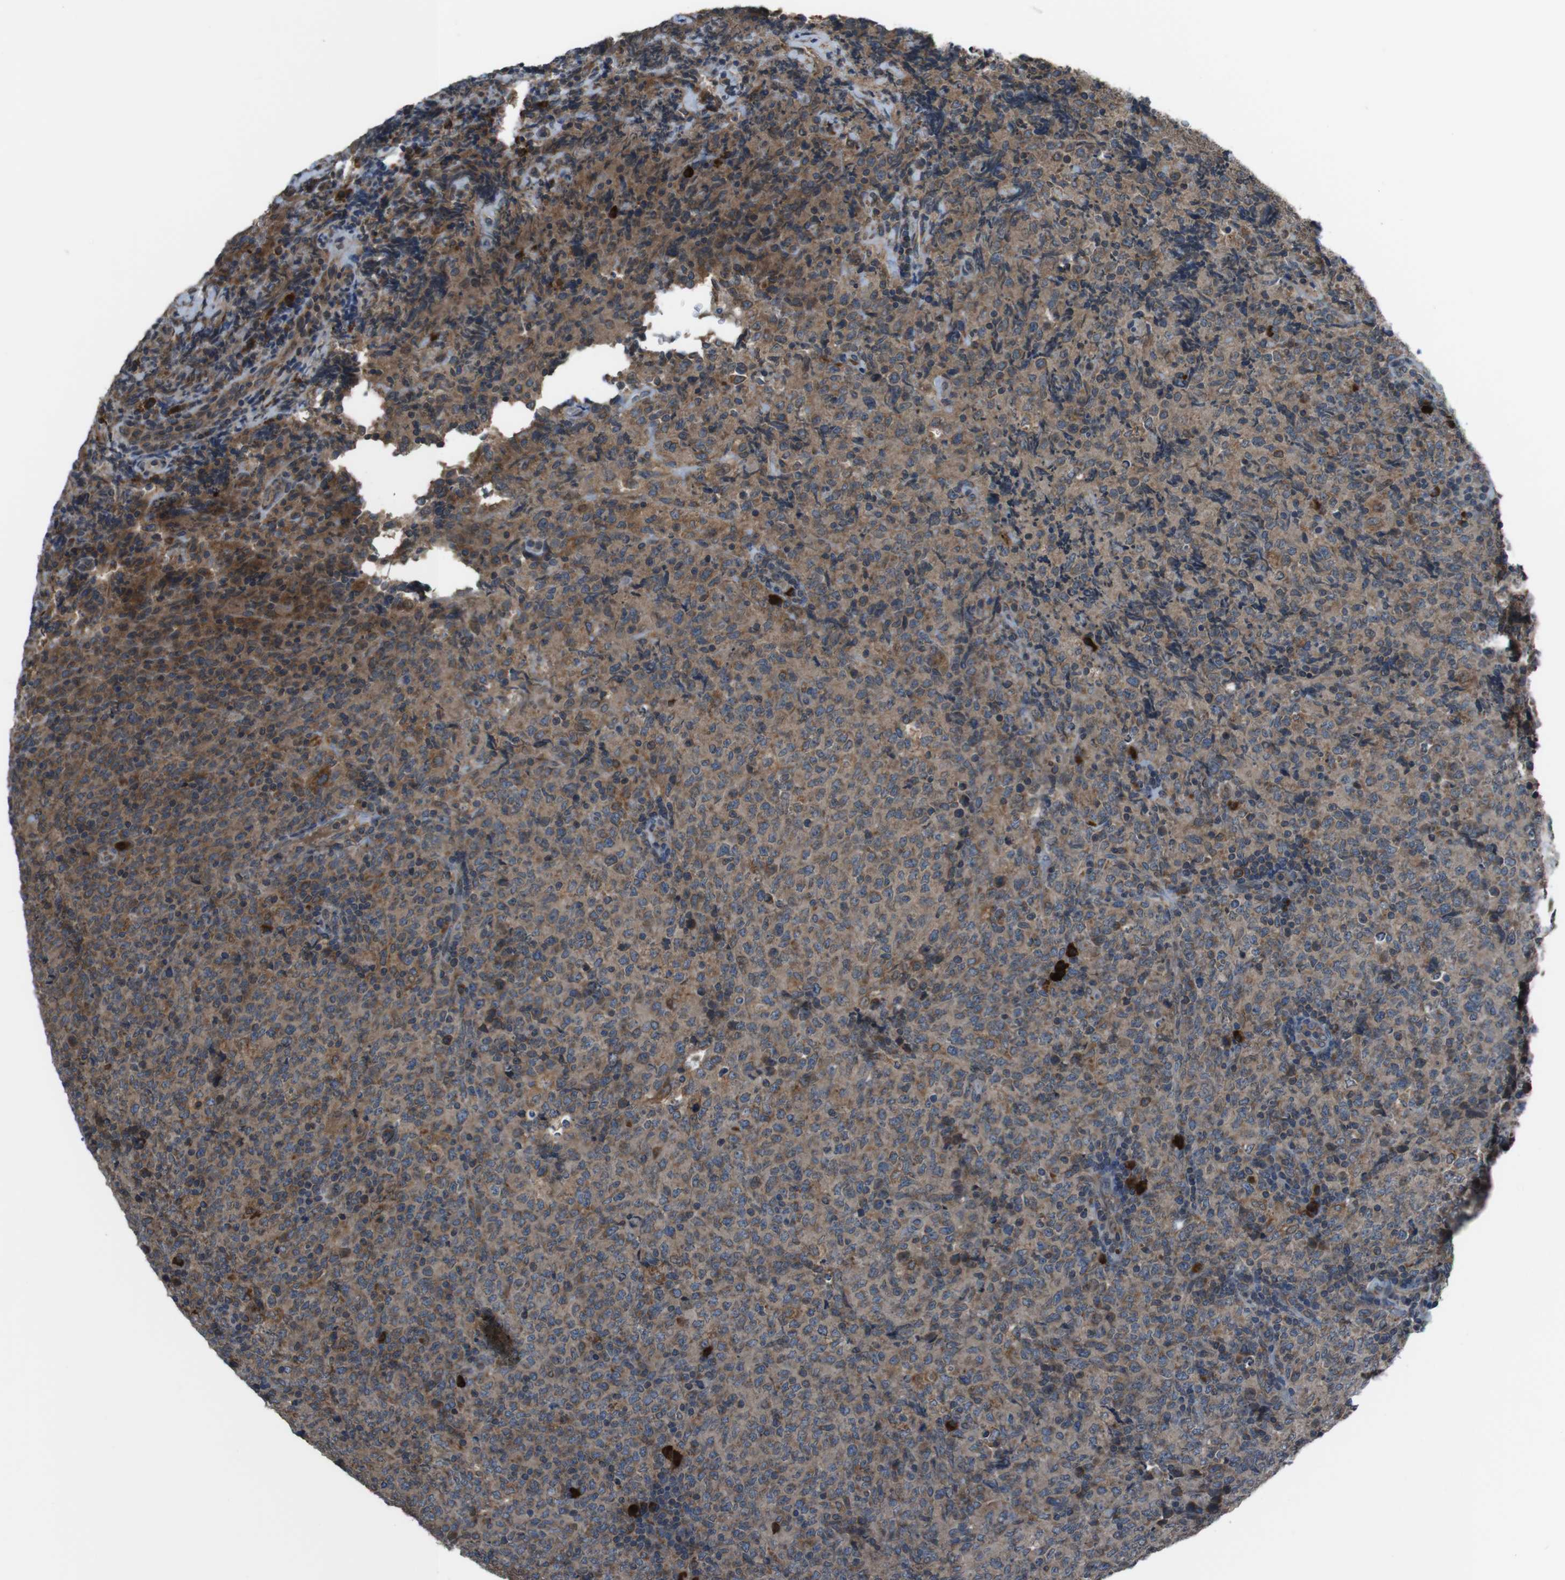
{"staining": {"intensity": "moderate", "quantity": ">75%", "location": "cytoplasmic/membranous"}, "tissue": "lymphoma", "cell_type": "Tumor cells", "image_type": "cancer", "snomed": [{"axis": "morphology", "description": "Malignant lymphoma, non-Hodgkin's type, High grade"}, {"axis": "topography", "description": "Tonsil"}], "caption": "Immunohistochemical staining of human lymphoma shows medium levels of moderate cytoplasmic/membranous expression in about >75% of tumor cells.", "gene": "SSR3", "patient": {"sex": "female", "age": 36}}